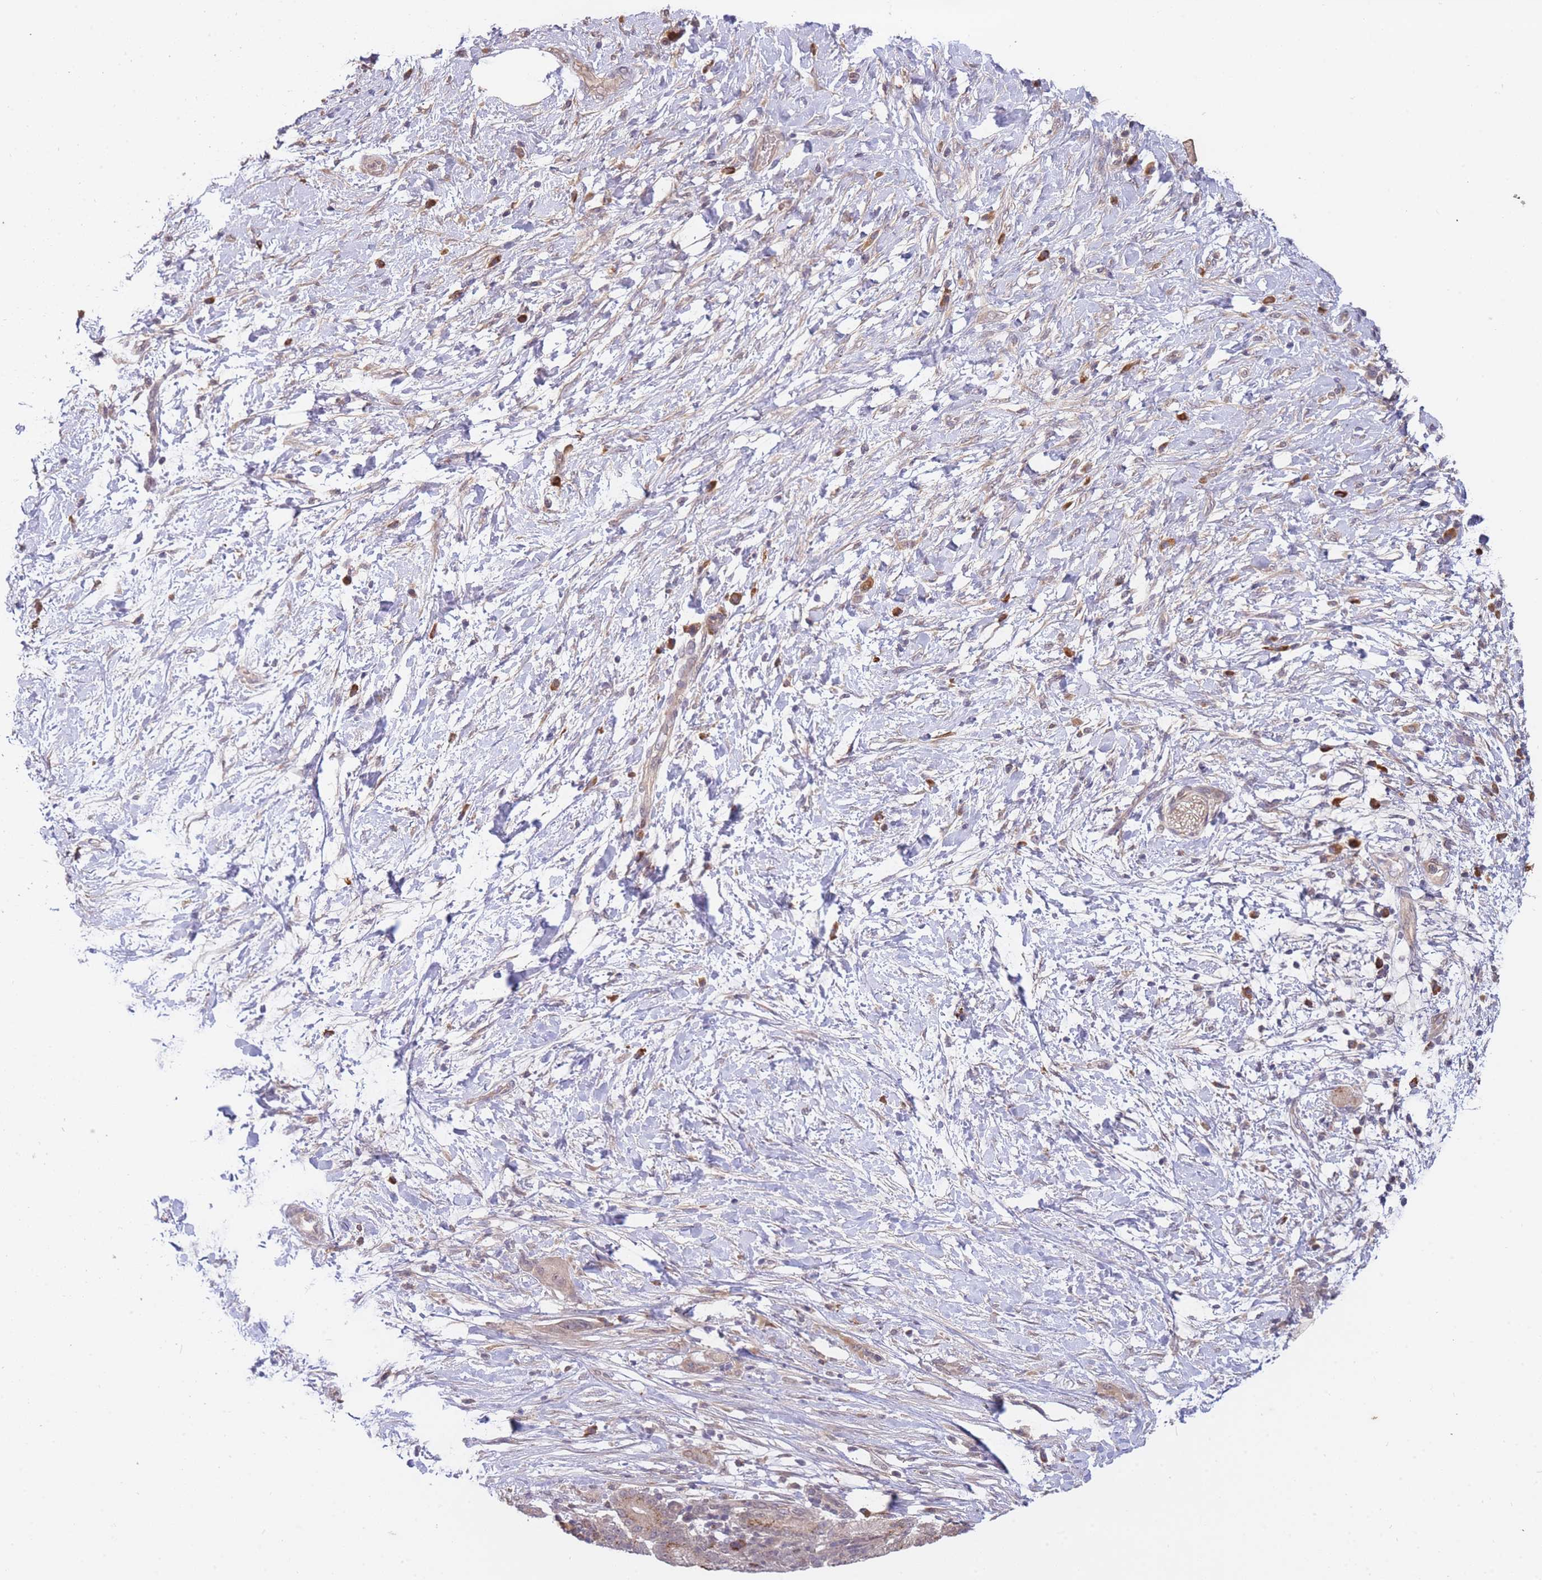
{"staining": {"intensity": "weak", "quantity": ">75%", "location": "cytoplasmic/membranous"}, "tissue": "pancreatic cancer", "cell_type": "Tumor cells", "image_type": "cancer", "snomed": [{"axis": "morphology", "description": "Adenocarcinoma, NOS"}, {"axis": "topography", "description": "Pancreas"}], "caption": "About >75% of tumor cells in pancreatic cancer (adenocarcinoma) display weak cytoplasmic/membranous protein positivity as visualized by brown immunohistochemical staining.", "gene": "SMC6", "patient": {"sex": "male", "age": 68}}